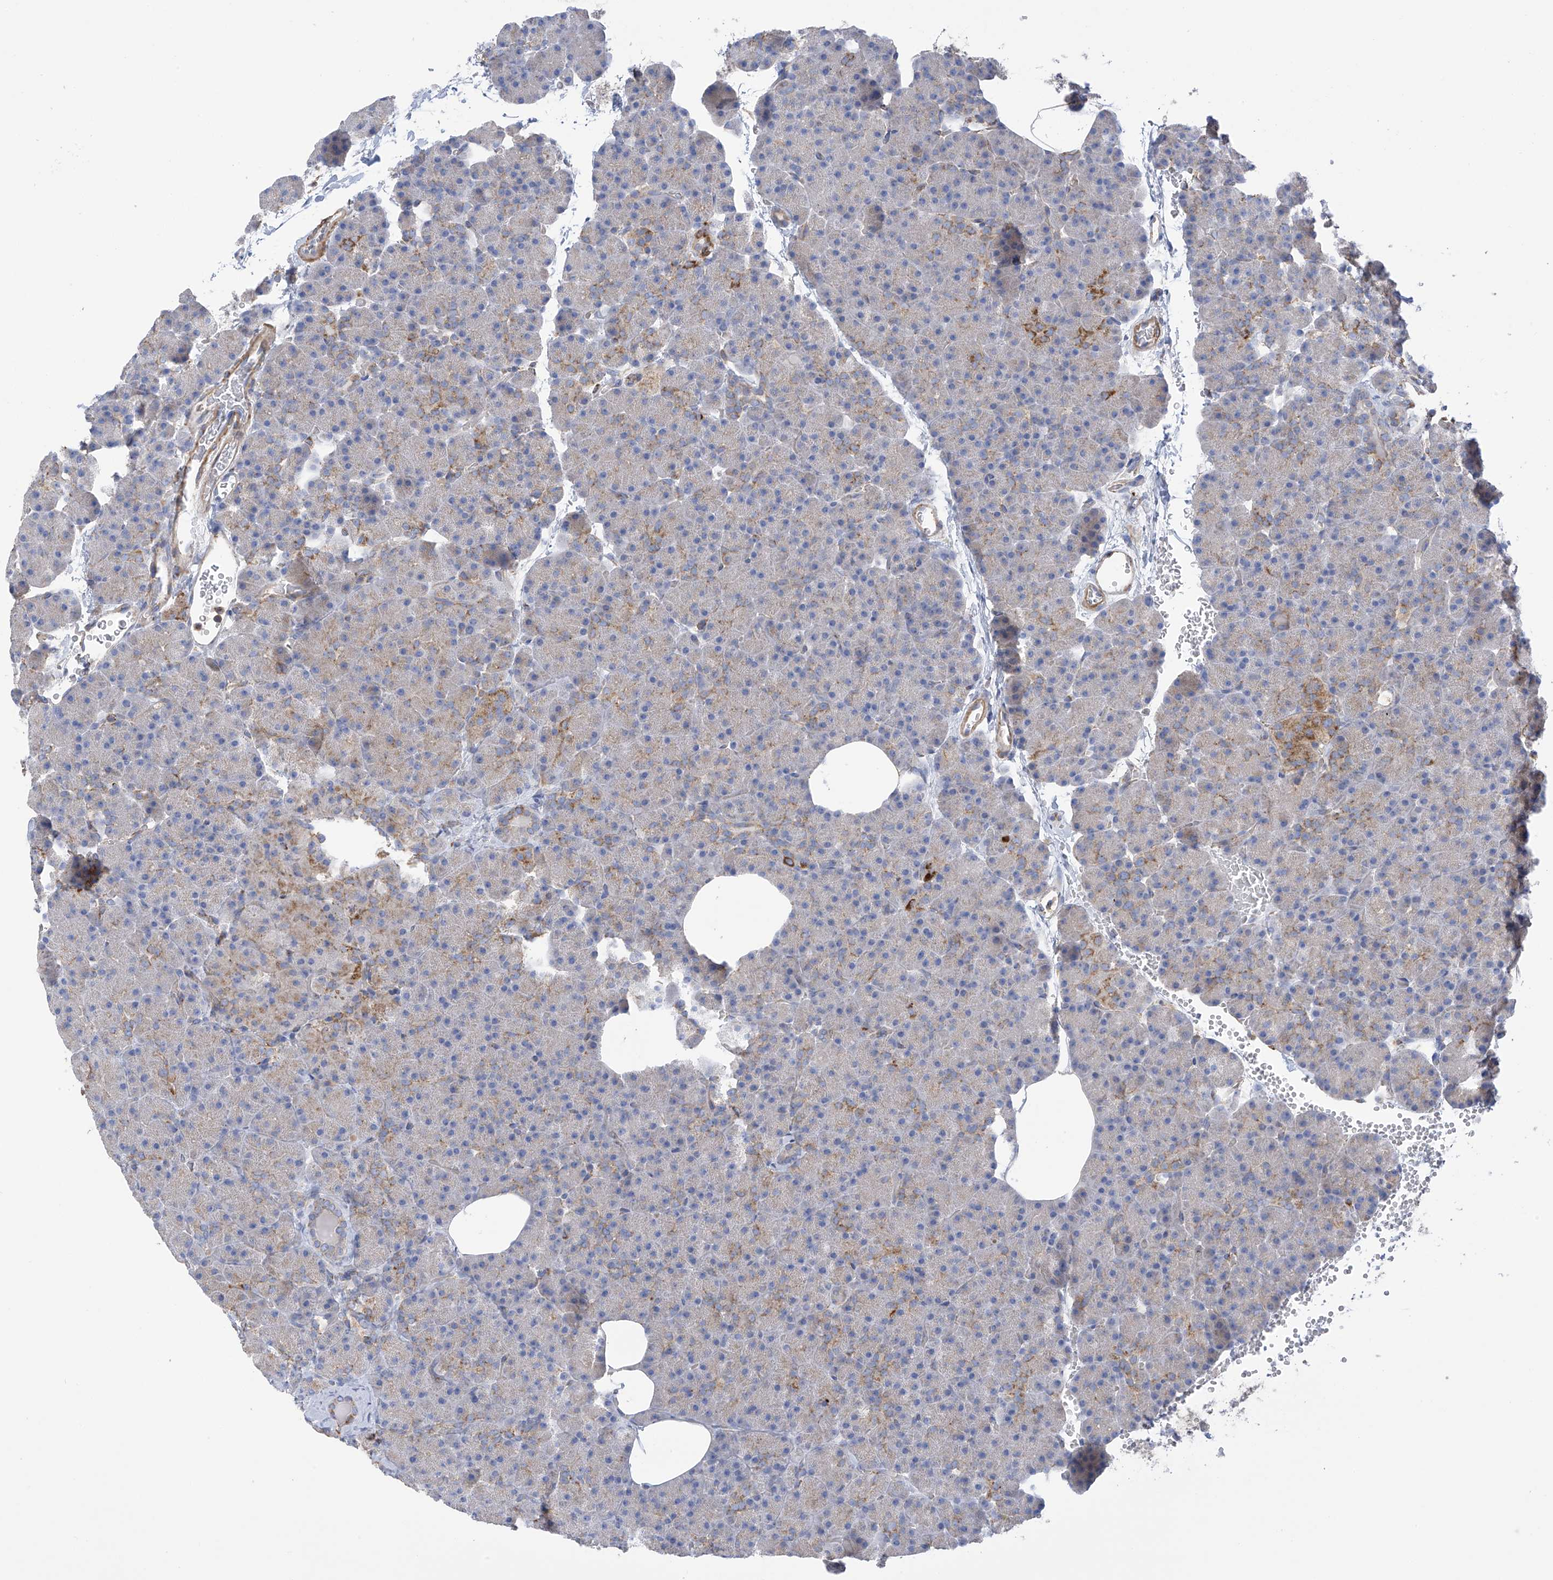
{"staining": {"intensity": "strong", "quantity": "<25%", "location": "cytoplasmic/membranous"}, "tissue": "pancreas", "cell_type": "Exocrine glandular cells", "image_type": "normal", "snomed": [{"axis": "morphology", "description": "Normal tissue, NOS"}, {"axis": "morphology", "description": "Carcinoid, malignant, NOS"}, {"axis": "topography", "description": "Pancreas"}], "caption": "Immunohistochemistry histopathology image of benign human pancreas stained for a protein (brown), which demonstrates medium levels of strong cytoplasmic/membranous staining in about <25% of exocrine glandular cells.", "gene": "ITM2B", "patient": {"sex": "female", "age": 35}}